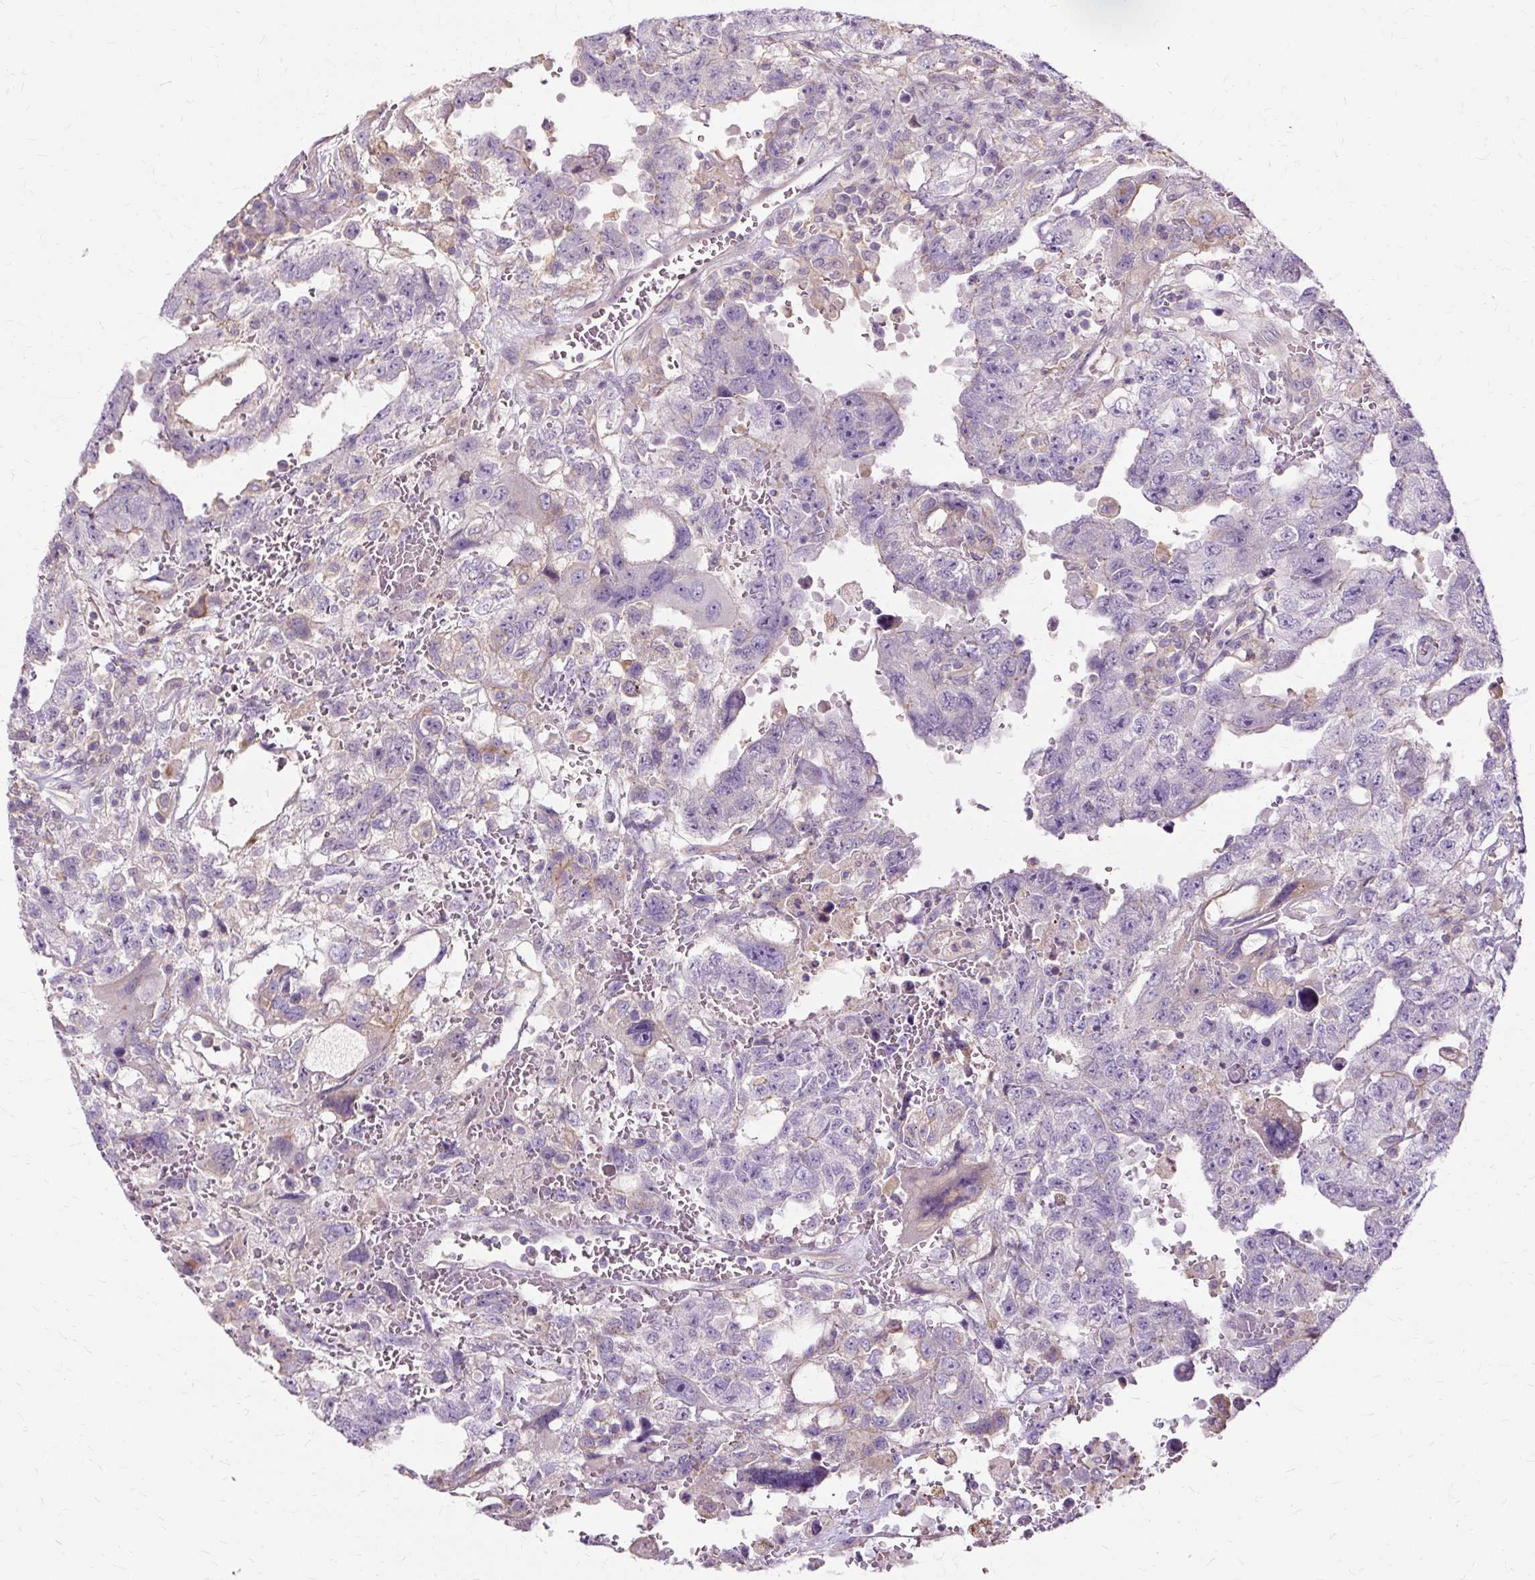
{"staining": {"intensity": "negative", "quantity": "none", "location": "none"}, "tissue": "testis cancer", "cell_type": "Tumor cells", "image_type": "cancer", "snomed": [{"axis": "morphology", "description": "Carcinoma, Embryonal, NOS"}, {"axis": "topography", "description": "Testis"}], "caption": "DAB (3,3'-diaminobenzidine) immunohistochemical staining of human embryonal carcinoma (testis) demonstrates no significant expression in tumor cells. Nuclei are stained in blue.", "gene": "TSPAN8", "patient": {"sex": "male", "age": 26}}